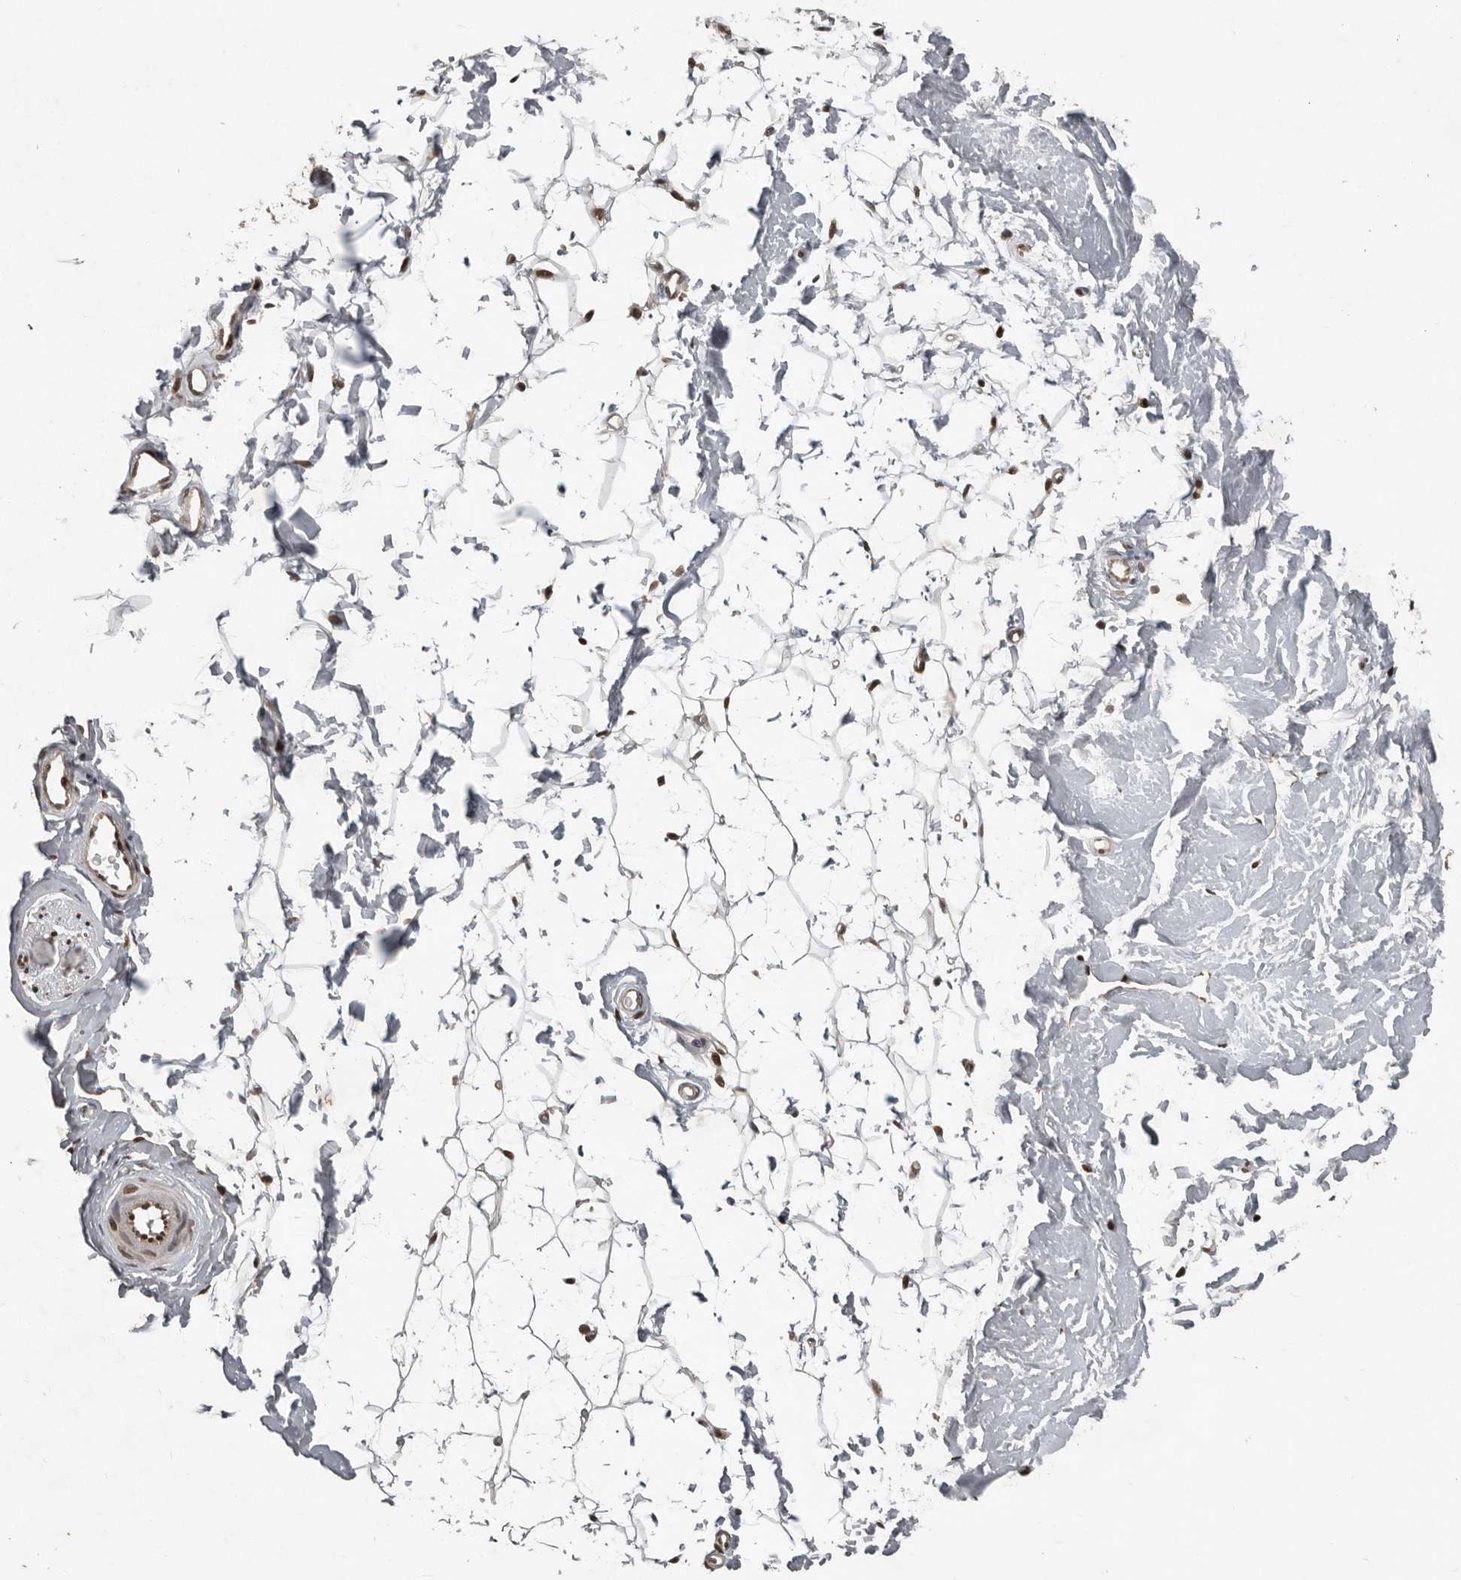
{"staining": {"intensity": "strong", "quantity": ">75%", "location": "nuclear"}, "tissue": "adipose tissue", "cell_type": "Adipocytes", "image_type": "normal", "snomed": [{"axis": "morphology", "description": "Normal tissue, NOS"}, {"axis": "topography", "description": "Breast"}], "caption": "Protein staining reveals strong nuclear positivity in about >75% of adipocytes in normal adipose tissue. (DAB (3,3'-diaminobenzidine) = brown stain, brightfield microscopy at high magnification).", "gene": "CDC27", "patient": {"sex": "female", "age": 23}}